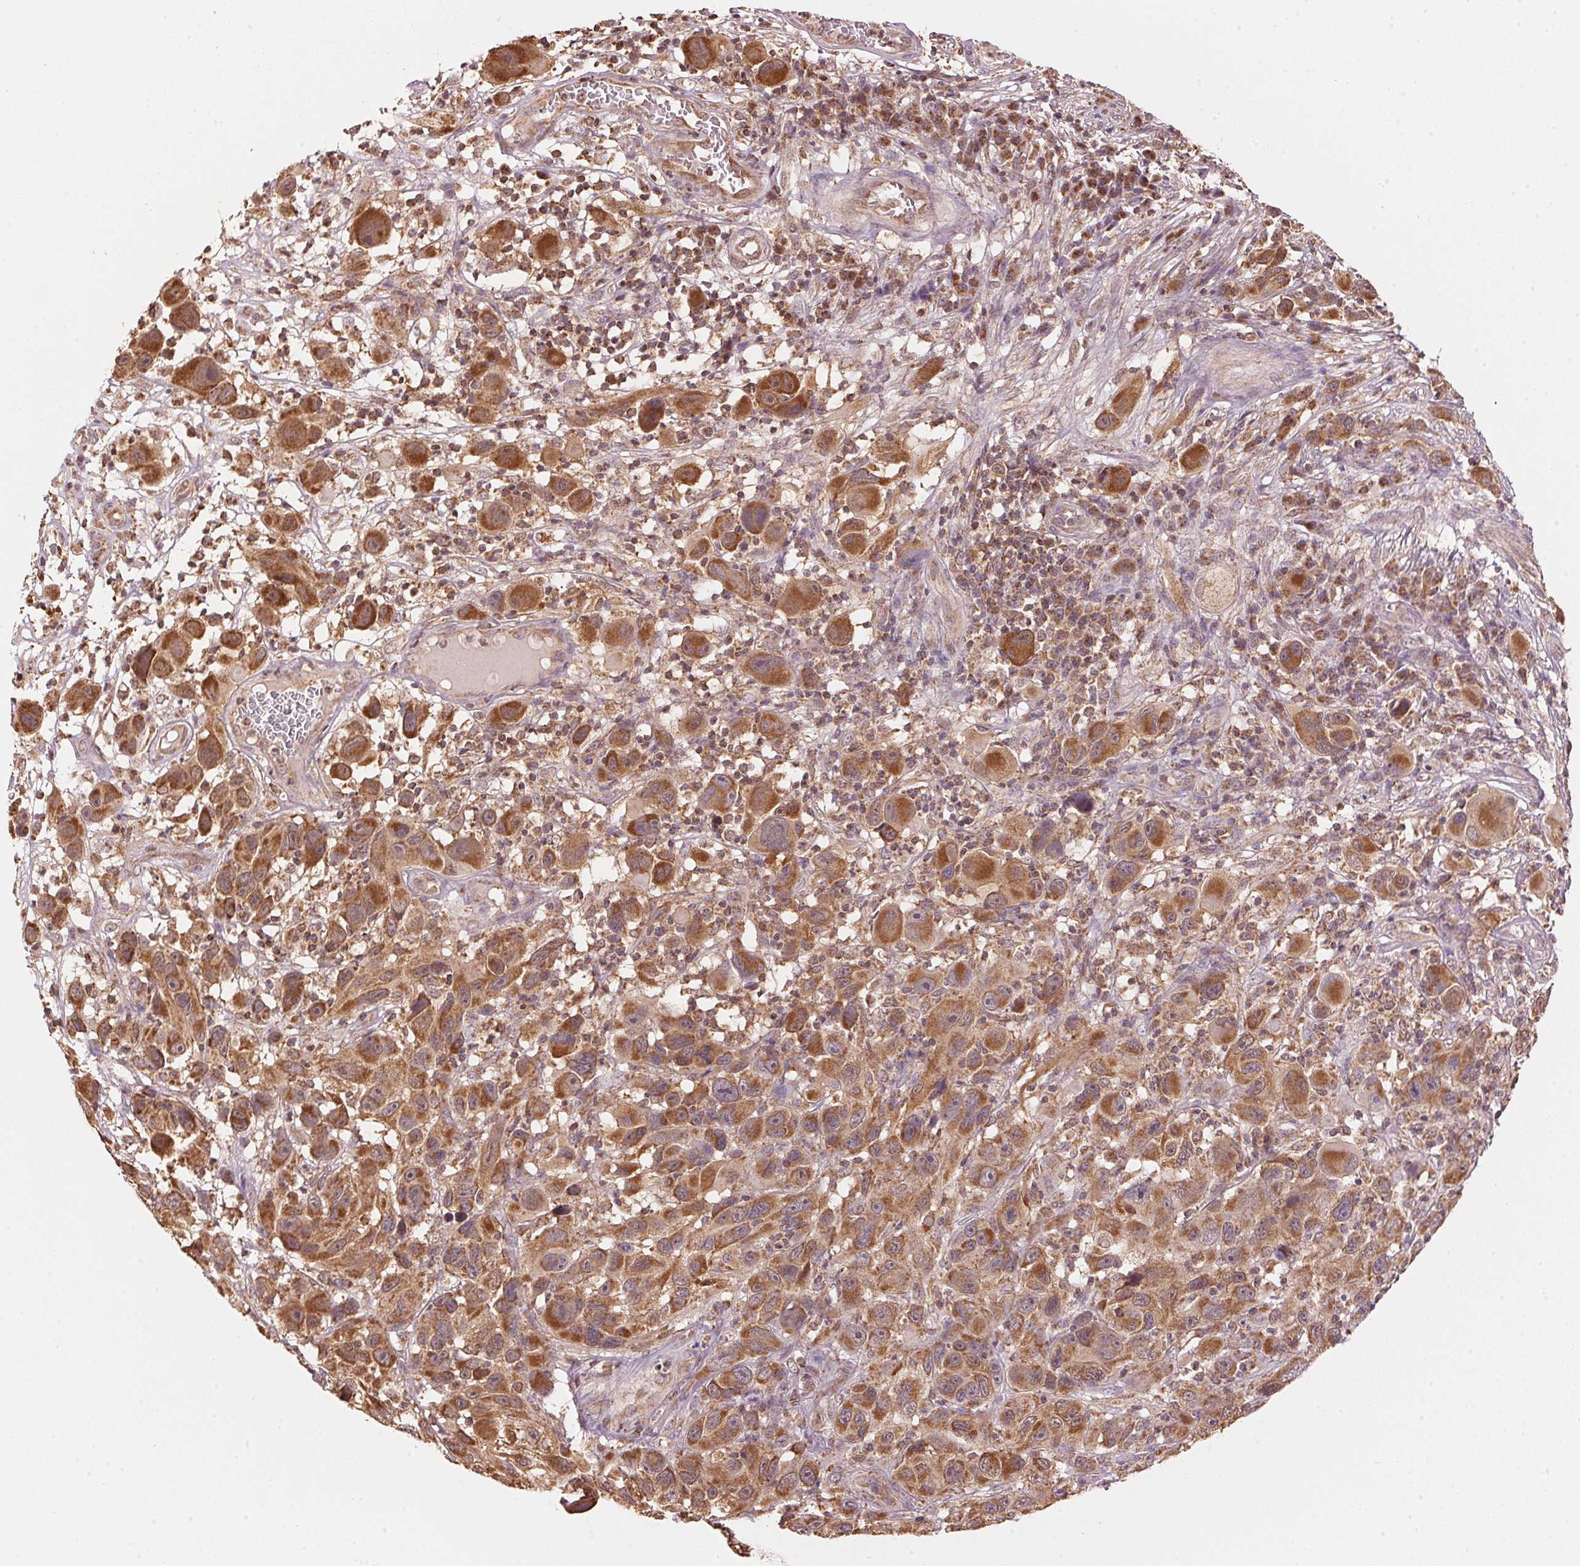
{"staining": {"intensity": "strong", "quantity": ">75%", "location": "cytoplasmic/membranous"}, "tissue": "melanoma", "cell_type": "Tumor cells", "image_type": "cancer", "snomed": [{"axis": "morphology", "description": "Malignant melanoma, NOS"}, {"axis": "topography", "description": "Skin"}], "caption": "Immunohistochemistry photomicrograph of human malignant melanoma stained for a protein (brown), which shows high levels of strong cytoplasmic/membranous positivity in approximately >75% of tumor cells.", "gene": "ARHGAP6", "patient": {"sex": "male", "age": 53}}